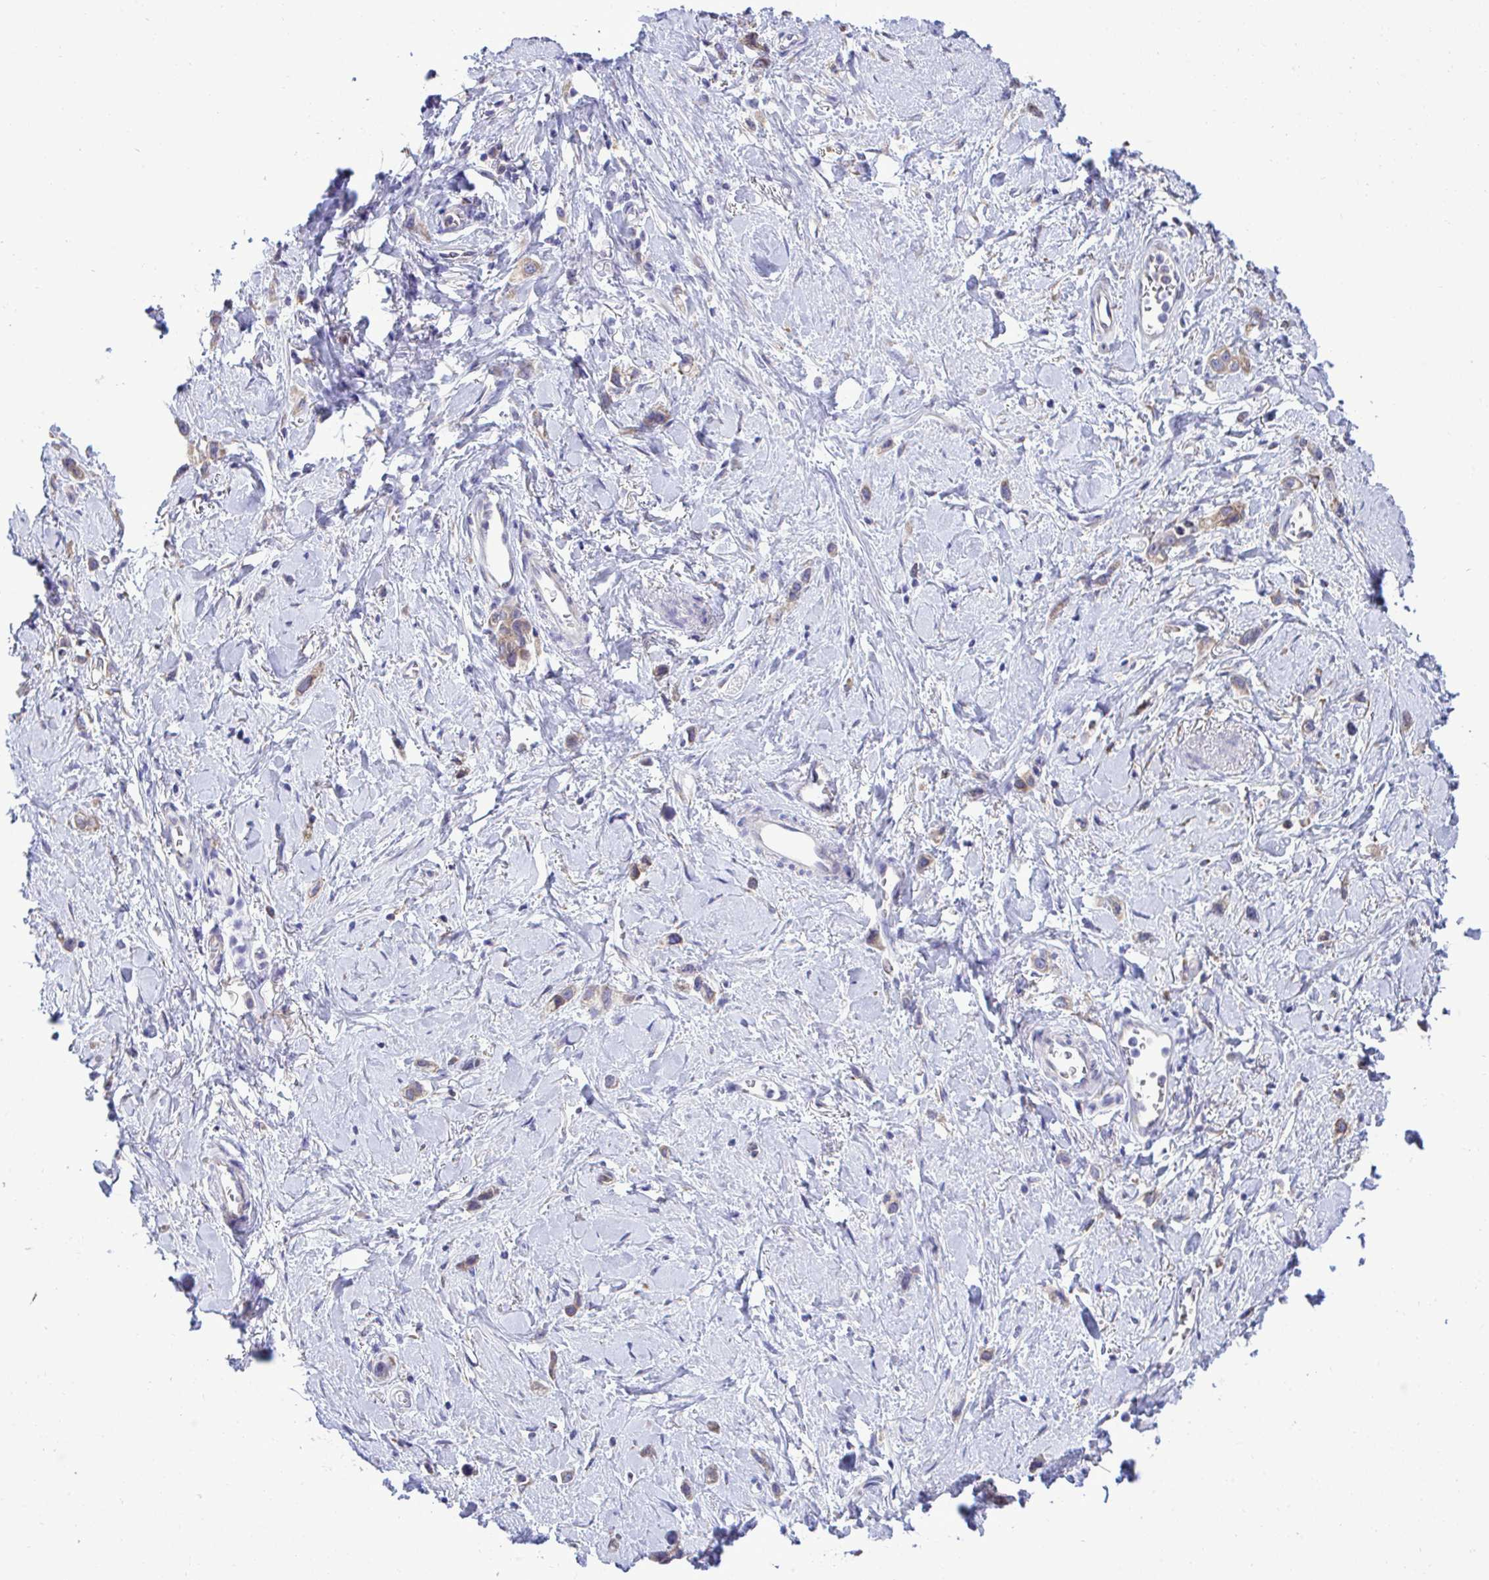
{"staining": {"intensity": "weak", "quantity": ">75%", "location": "cytoplasmic/membranous"}, "tissue": "stomach cancer", "cell_type": "Tumor cells", "image_type": "cancer", "snomed": [{"axis": "morphology", "description": "Adenocarcinoma, NOS"}, {"axis": "topography", "description": "Stomach"}], "caption": "Adenocarcinoma (stomach) stained with IHC reveals weak cytoplasmic/membranous expression in about >75% of tumor cells.", "gene": "PIGK", "patient": {"sex": "female", "age": 65}}